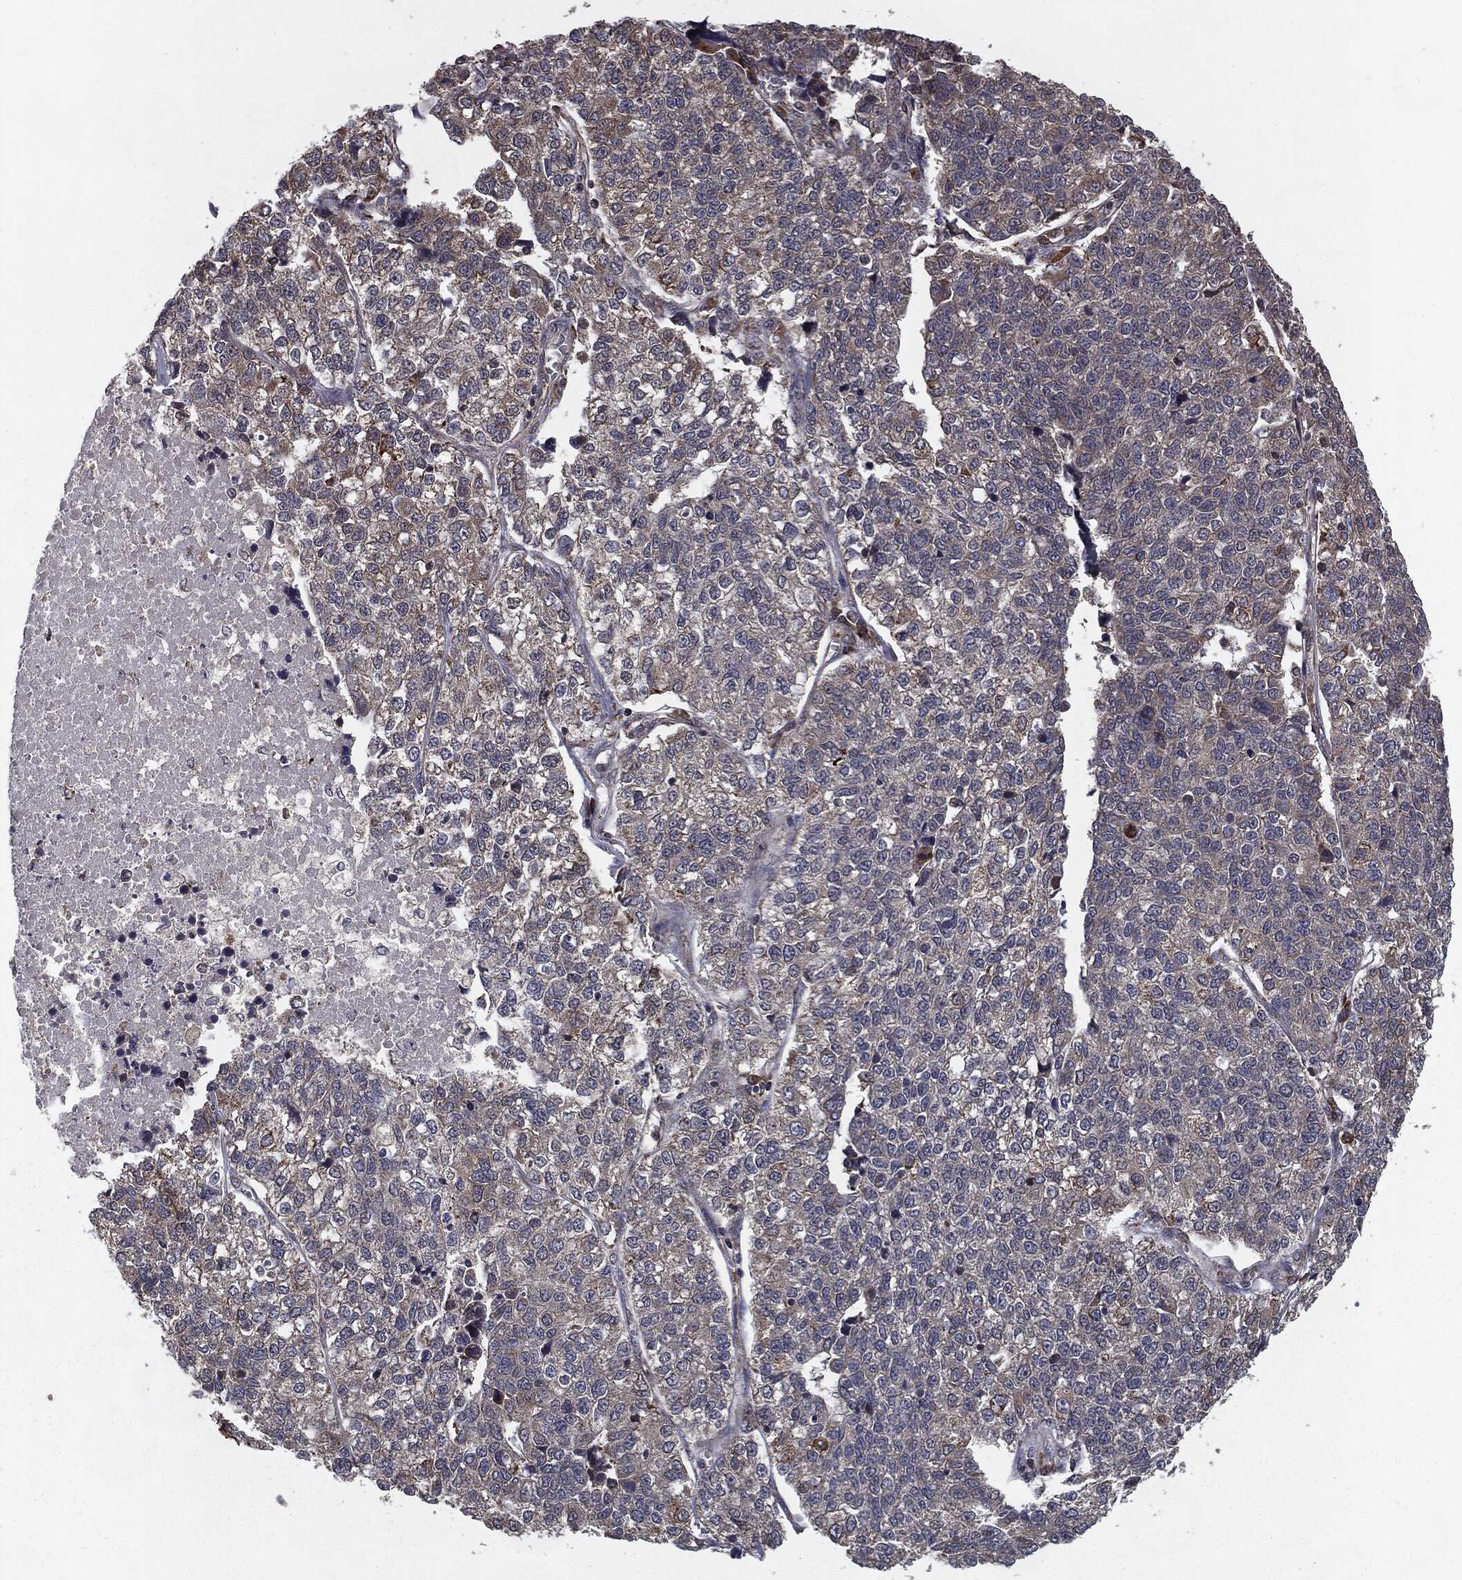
{"staining": {"intensity": "weak", "quantity": "25%-75%", "location": "cytoplasmic/membranous"}, "tissue": "lung cancer", "cell_type": "Tumor cells", "image_type": "cancer", "snomed": [{"axis": "morphology", "description": "Adenocarcinoma, NOS"}, {"axis": "topography", "description": "Lung"}], "caption": "This image displays immunohistochemistry staining of human adenocarcinoma (lung), with low weak cytoplasmic/membranous positivity in approximately 25%-75% of tumor cells.", "gene": "HDAC5", "patient": {"sex": "male", "age": 49}}